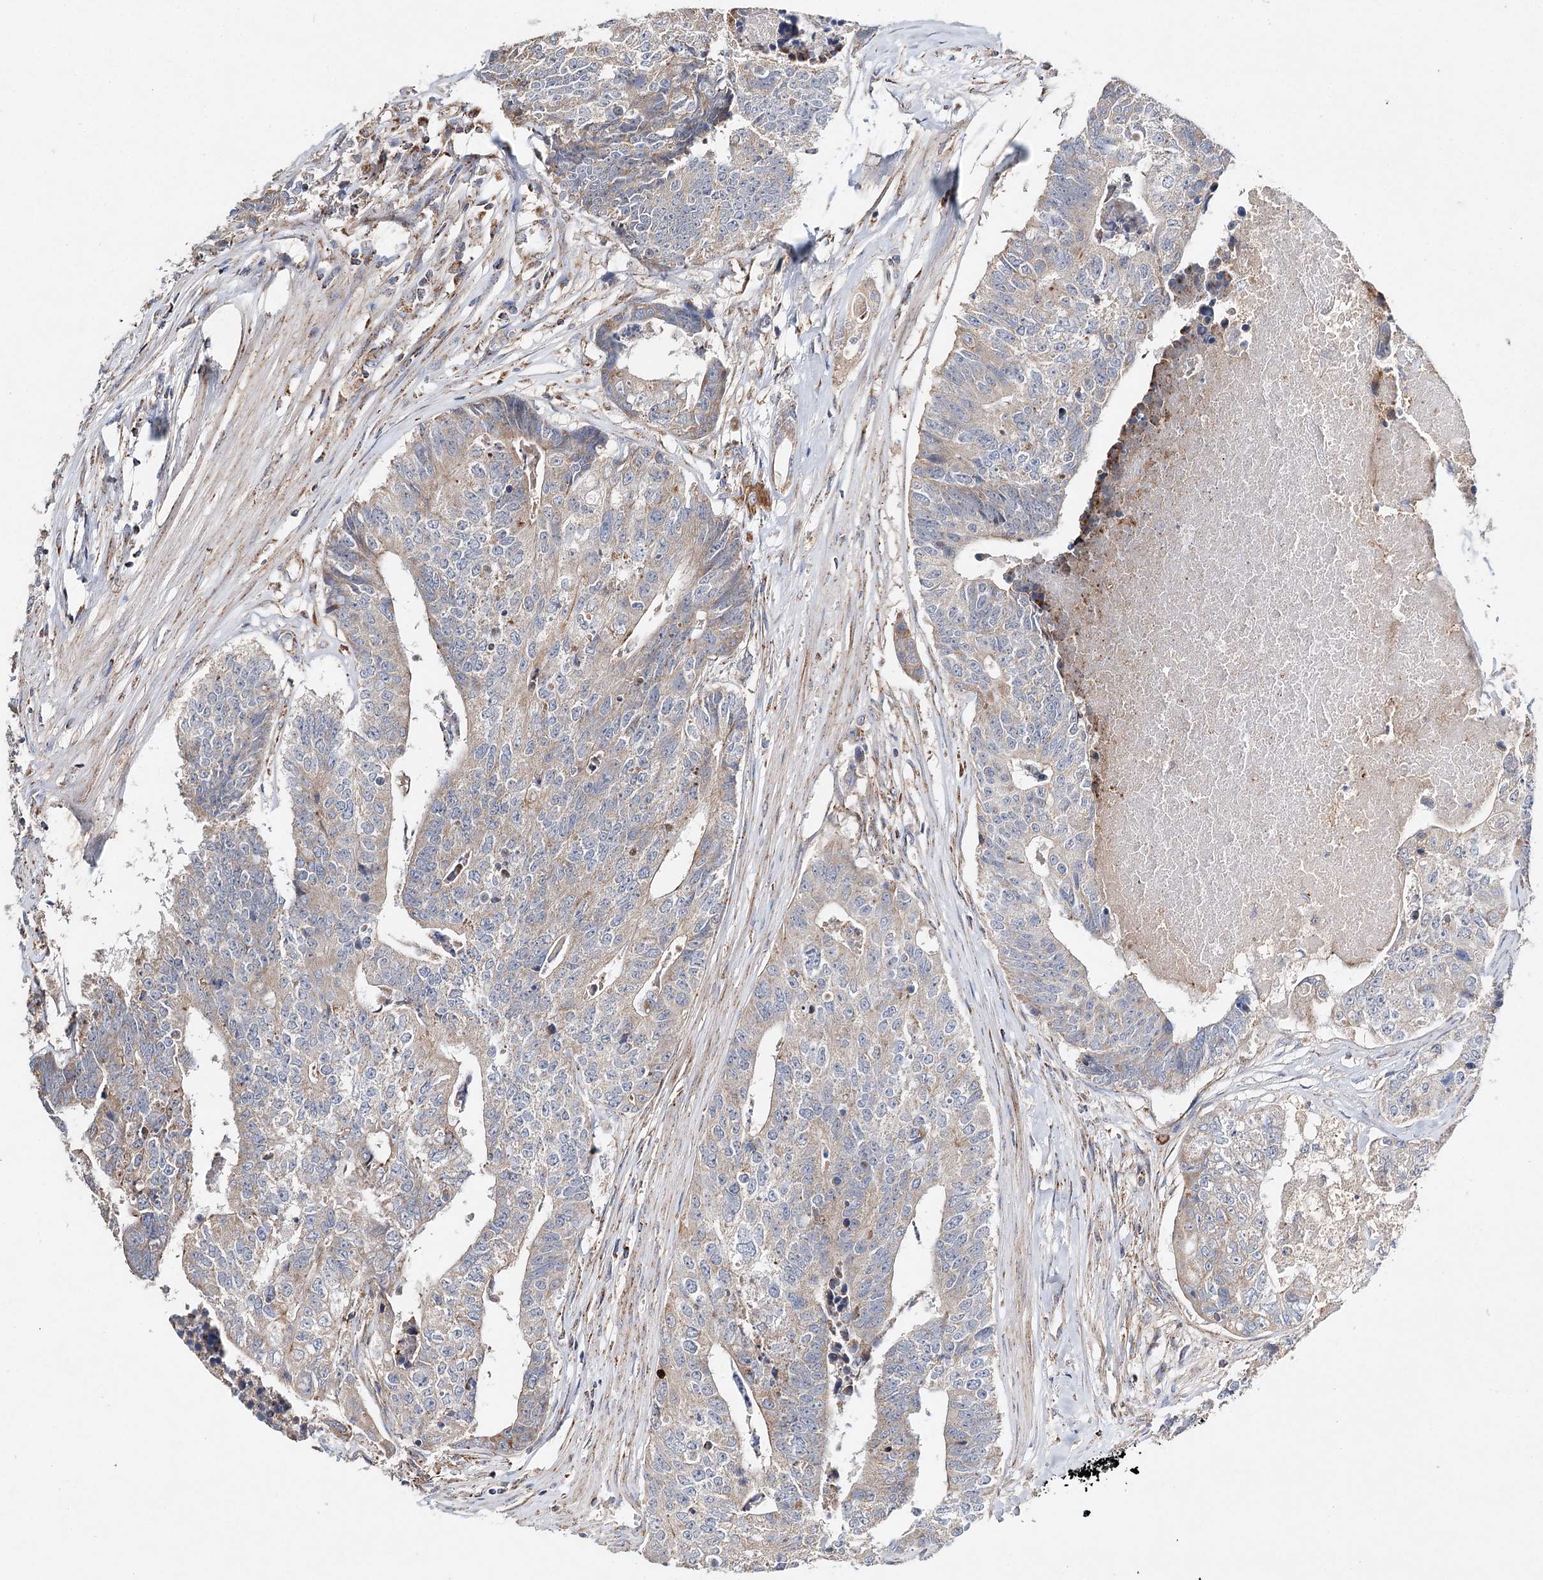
{"staining": {"intensity": "weak", "quantity": "<25%", "location": "cytoplasmic/membranous"}, "tissue": "colorectal cancer", "cell_type": "Tumor cells", "image_type": "cancer", "snomed": [{"axis": "morphology", "description": "Adenocarcinoma, NOS"}, {"axis": "topography", "description": "Colon"}], "caption": "A high-resolution histopathology image shows immunohistochemistry staining of colorectal cancer, which shows no significant expression in tumor cells.", "gene": "CFAP46", "patient": {"sex": "female", "age": 67}}